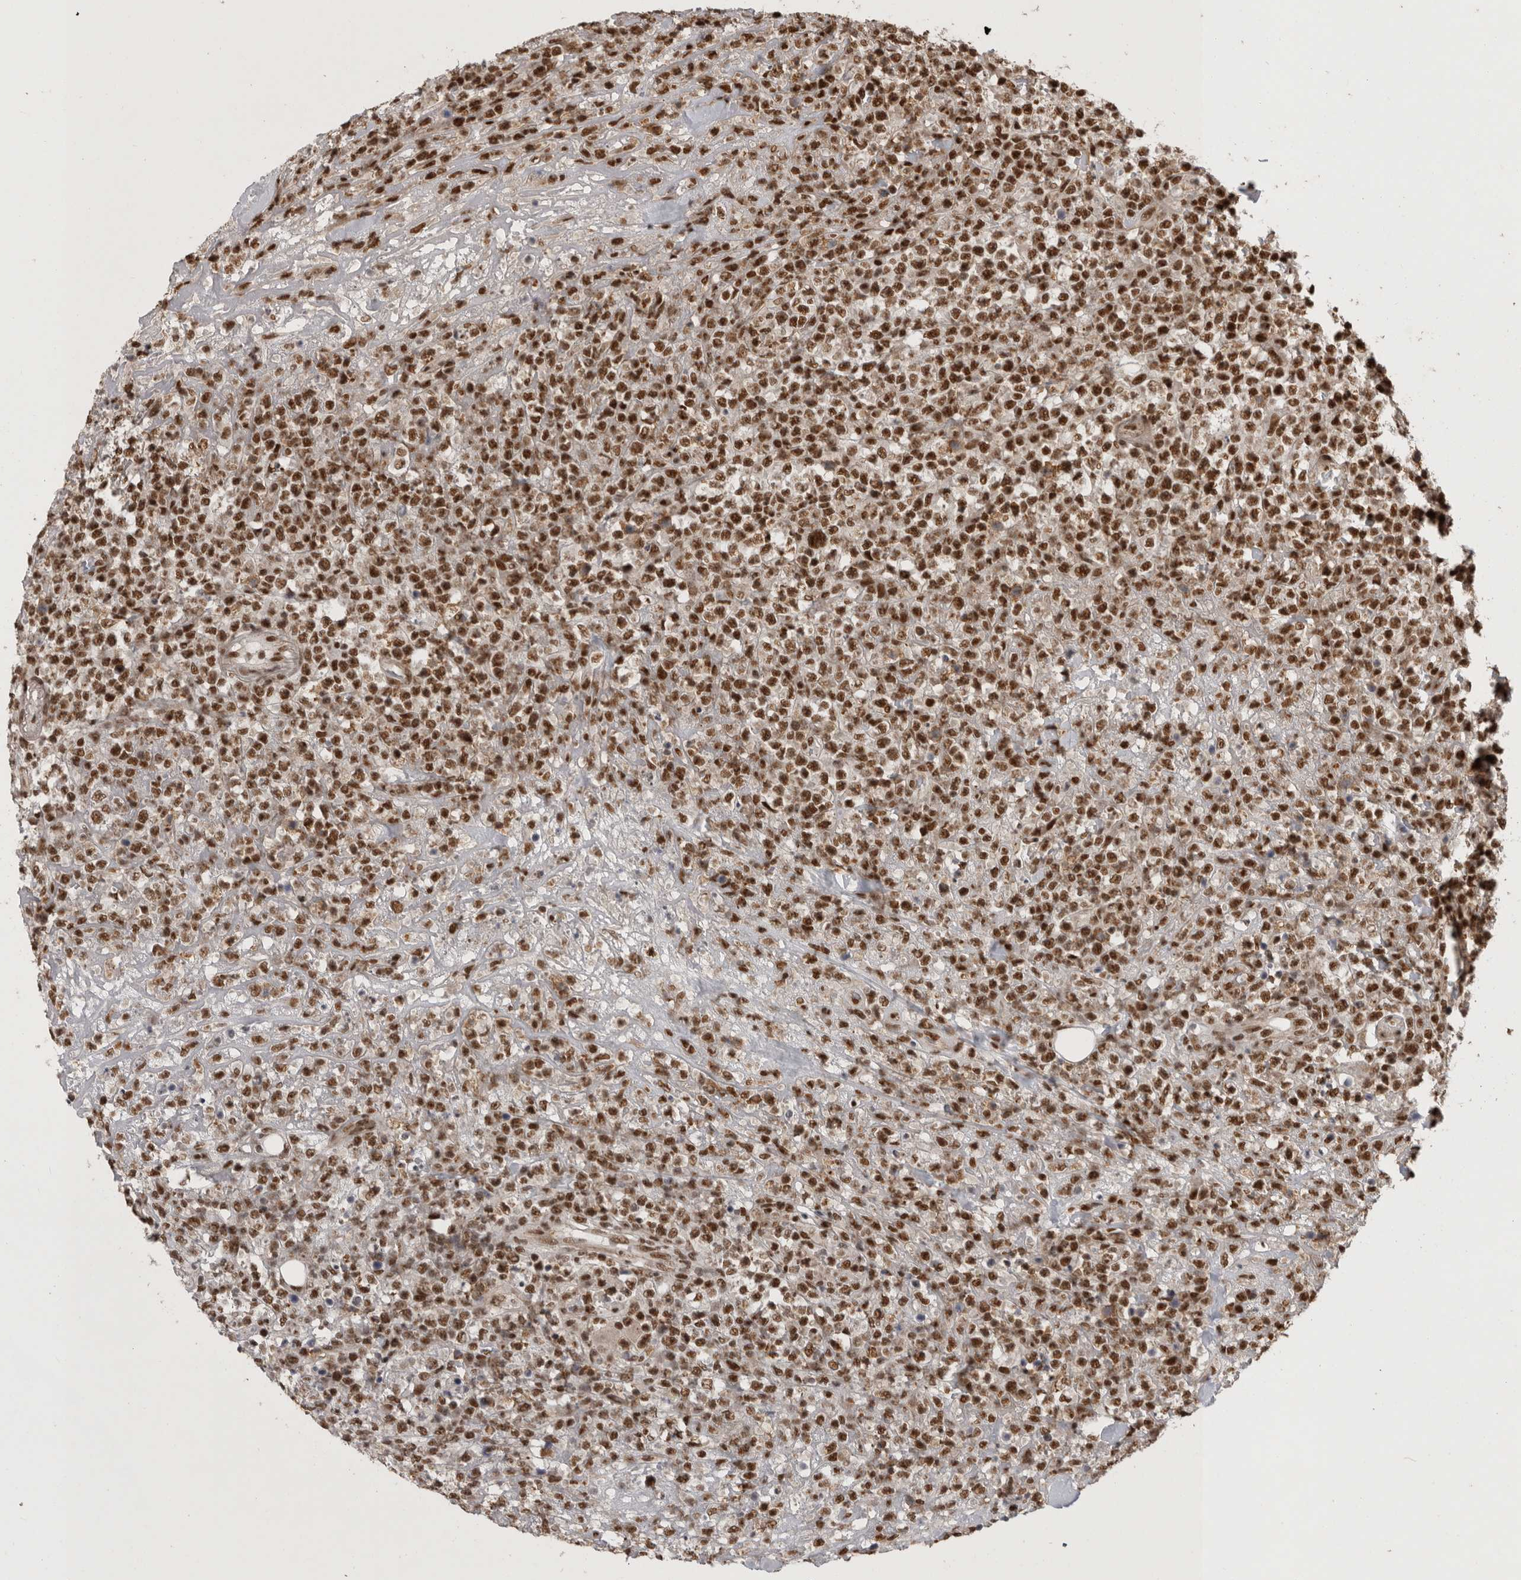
{"staining": {"intensity": "strong", "quantity": ">75%", "location": "nuclear"}, "tissue": "lymphoma", "cell_type": "Tumor cells", "image_type": "cancer", "snomed": [{"axis": "morphology", "description": "Malignant lymphoma, non-Hodgkin's type, High grade"}, {"axis": "topography", "description": "Colon"}], "caption": "Malignant lymphoma, non-Hodgkin's type (high-grade) stained with immunohistochemistry (IHC) exhibits strong nuclear expression in about >75% of tumor cells. (DAB (3,3'-diaminobenzidine) IHC, brown staining for protein, blue staining for nuclei).", "gene": "CBLL1", "patient": {"sex": "female", "age": 53}}